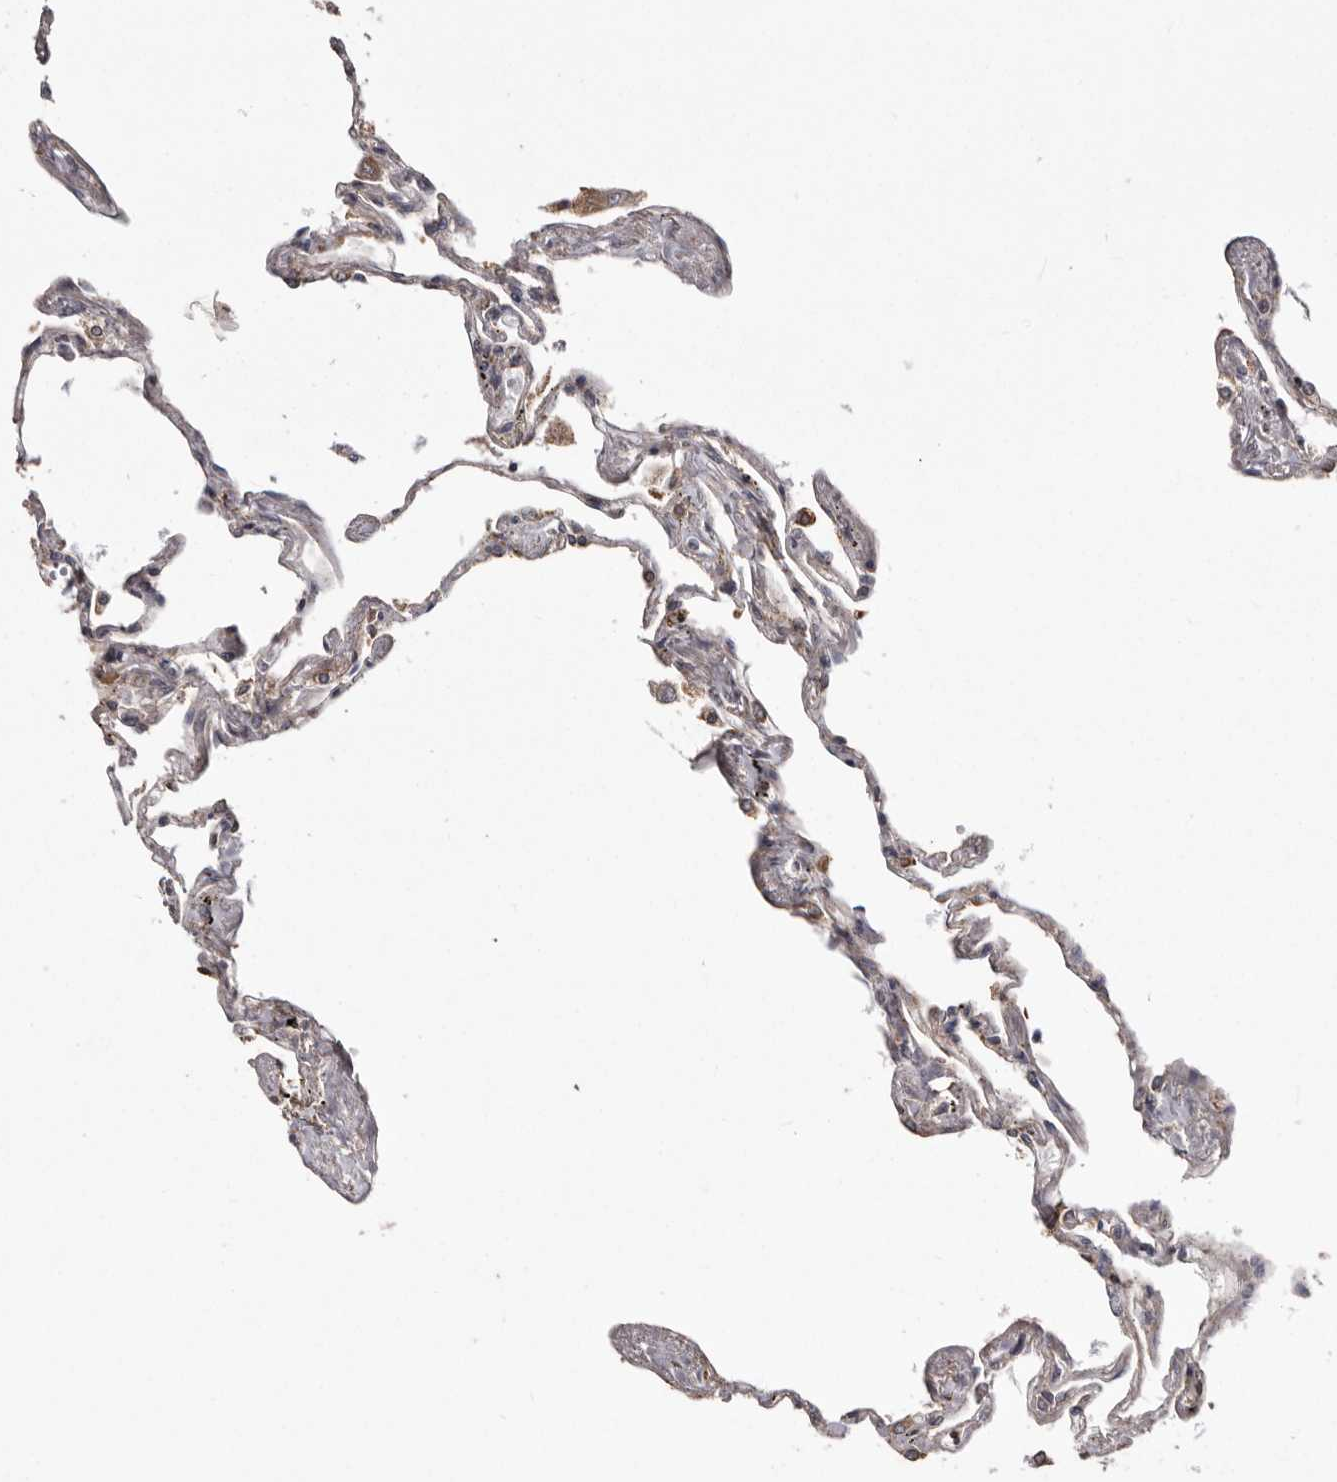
{"staining": {"intensity": "weak", "quantity": "25%-75%", "location": "cytoplasmic/membranous"}, "tissue": "lung", "cell_type": "Alveolar cells", "image_type": "normal", "snomed": [{"axis": "morphology", "description": "Normal tissue, NOS"}, {"axis": "topography", "description": "Lung"}], "caption": "DAB immunohistochemical staining of benign lung reveals weak cytoplasmic/membranous protein staining in about 25%-75% of alveolar cells.", "gene": "NUP43", "patient": {"sex": "female", "age": 67}}